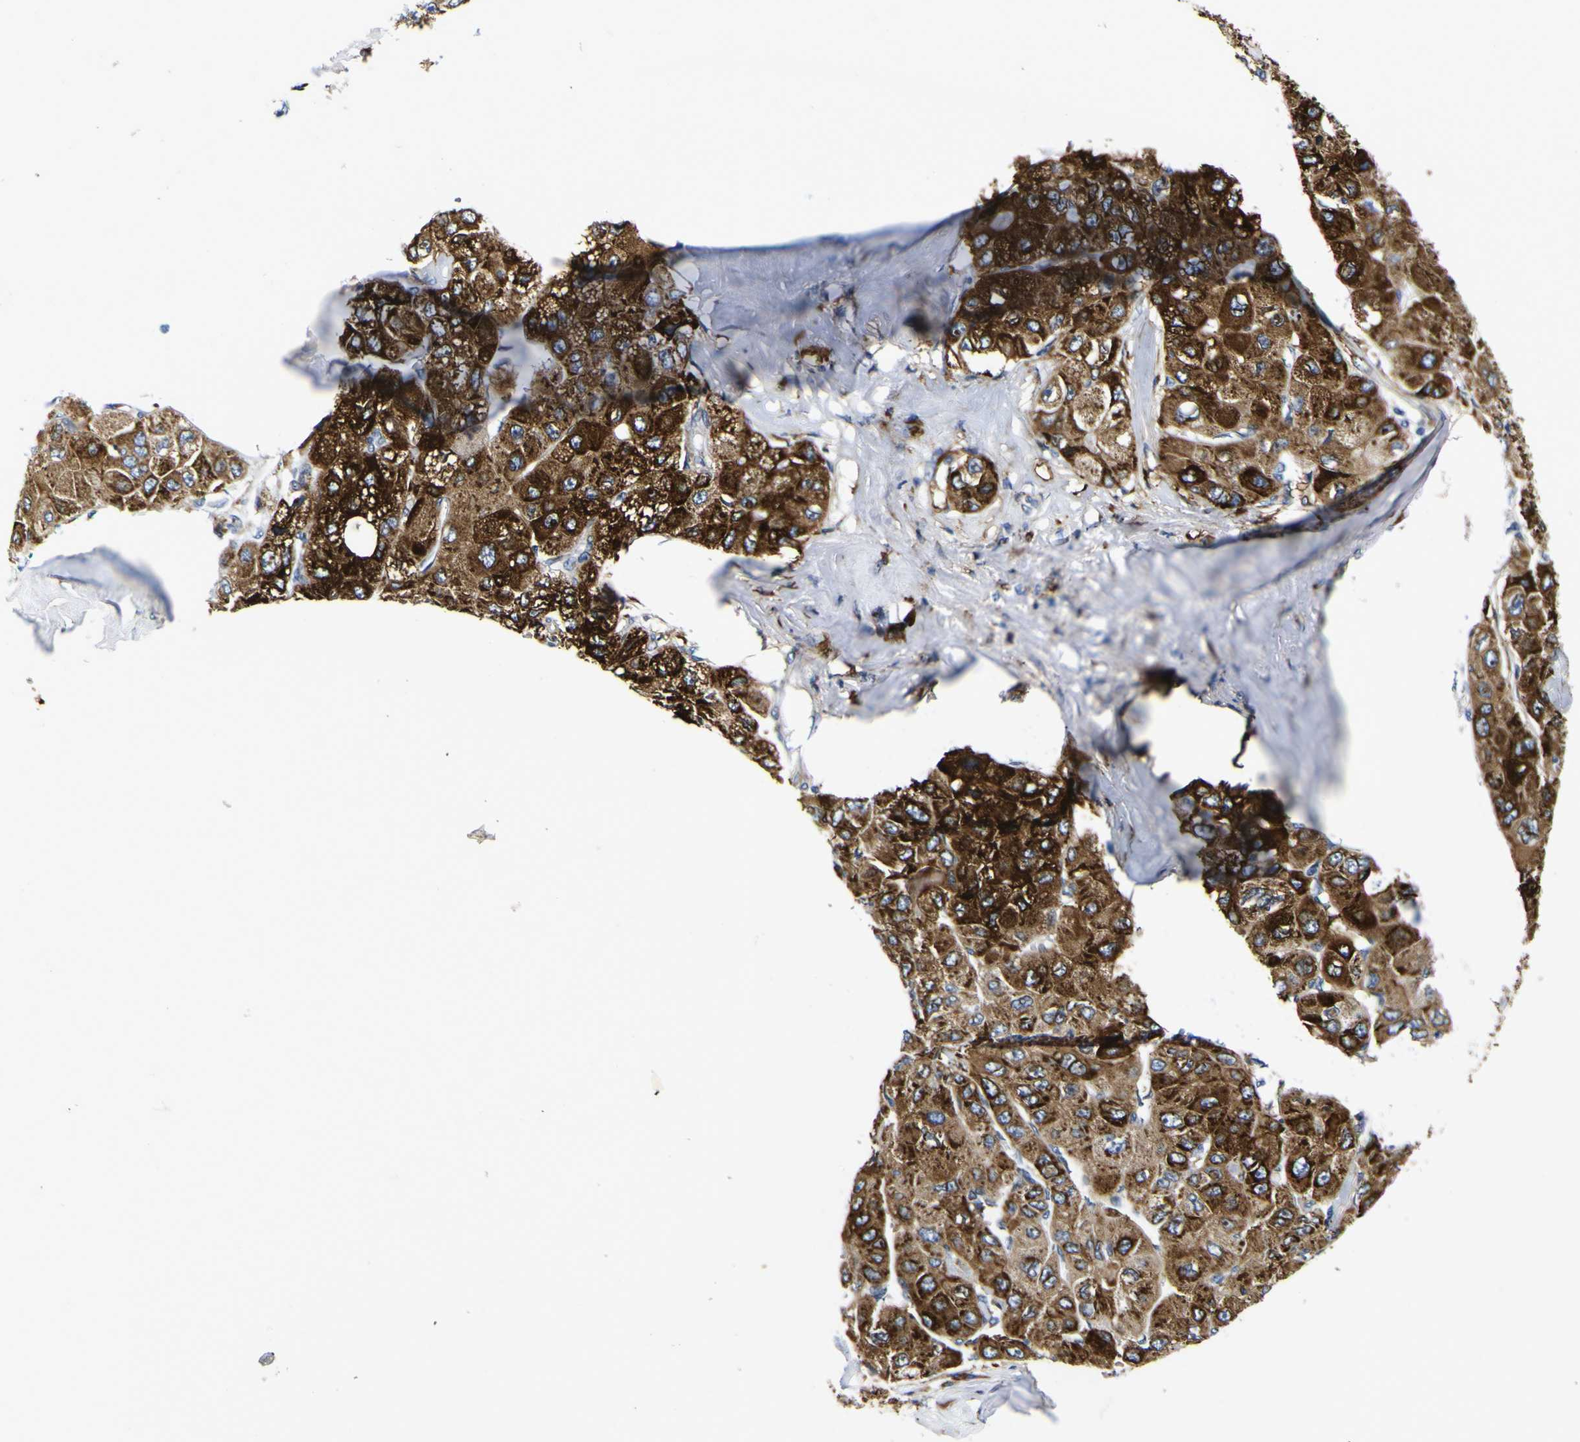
{"staining": {"intensity": "strong", "quantity": ">75%", "location": "cytoplasmic/membranous"}, "tissue": "liver cancer", "cell_type": "Tumor cells", "image_type": "cancer", "snomed": [{"axis": "morphology", "description": "Carcinoma, Hepatocellular, NOS"}, {"axis": "topography", "description": "Liver"}], "caption": "Immunohistochemistry (IHC) of liver cancer (hepatocellular carcinoma) shows high levels of strong cytoplasmic/membranous staining in approximately >75% of tumor cells.", "gene": "SCD", "patient": {"sex": "male", "age": 80}}